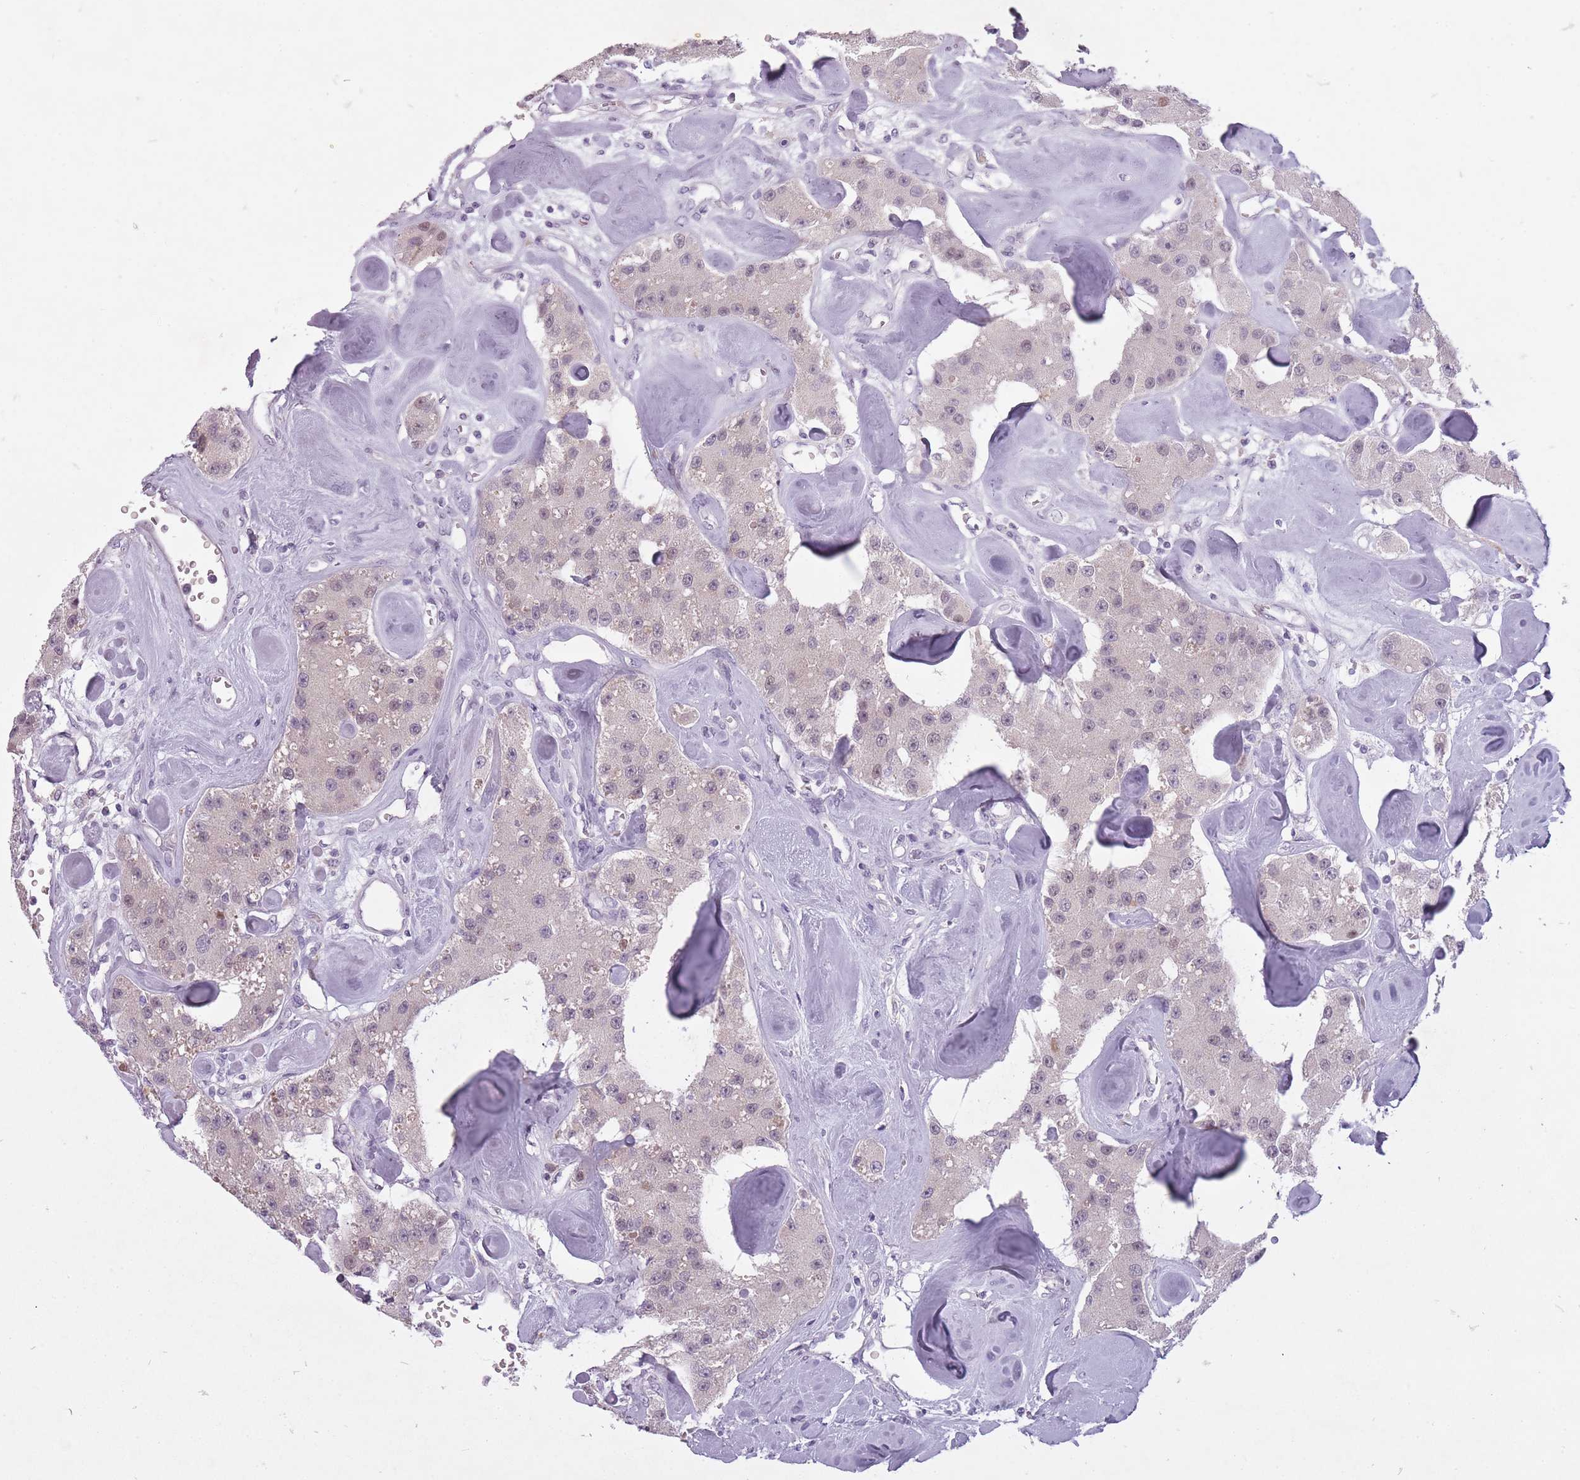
{"staining": {"intensity": "weak", "quantity": "25%-75%", "location": "nuclear"}, "tissue": "carcinoid", "cell_type": "Tumor cells", "image_type": "cancer", "snomed": [{"axis": "morphology", "description": "Carcinoid, malignant, NOS"}, {"axis": "topography", "description": "Pancreas"}], "caption": "This micrograph reveals immunohistochemistry (IHC) staining of human malignant carcinoid, with low weak nuclear positivity in about 25%-75% of tumor cells.", "gene": "FAM43B", "patient": {"sex": "male", "age": 41}}